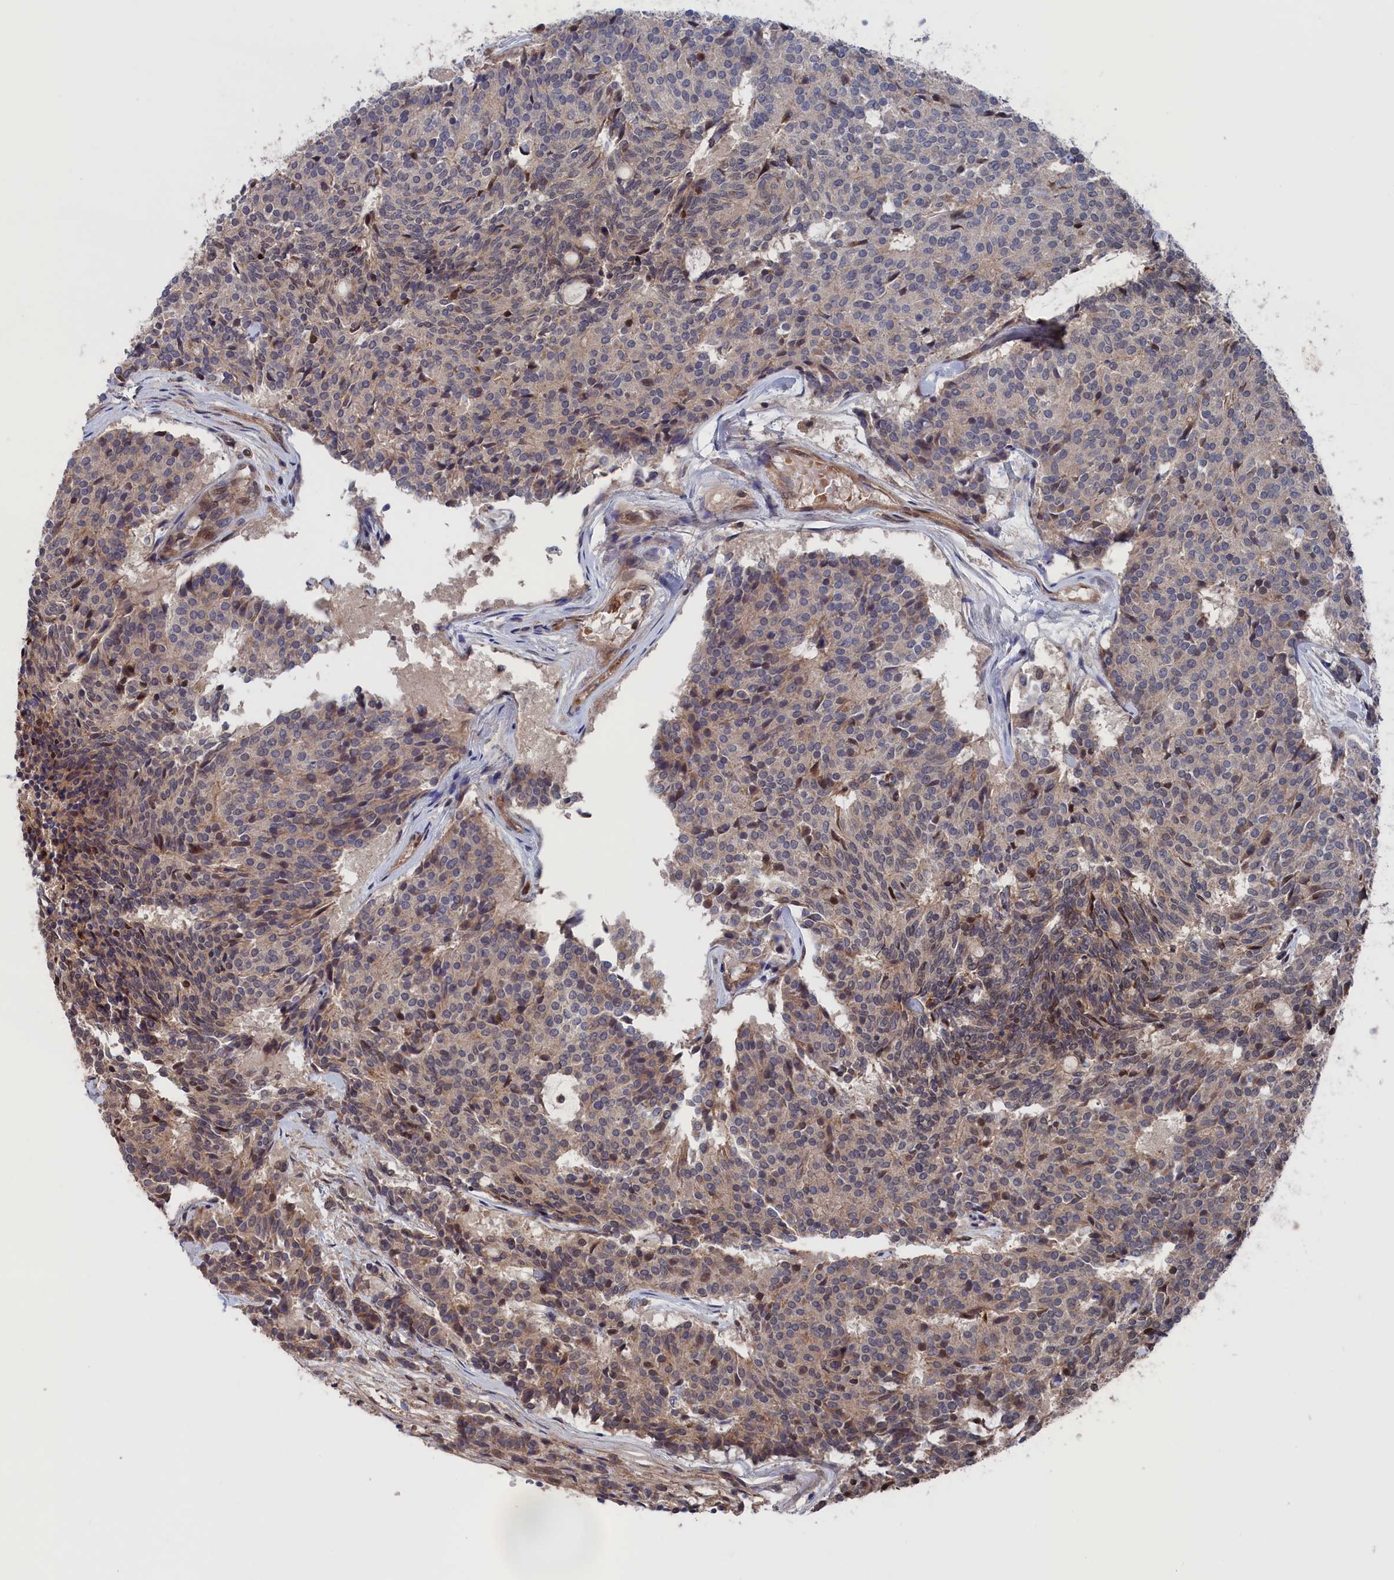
{"staining": {"intensity": "weak", "quantity": "25%-75%", "location": "cytoplasmic/membranous"}, "tissue": "carcinoid", "cell_type": "Tumor cells", "image_type": "cancer", "snomed": [{"axis": "morphology", "description": "Carcinoid, malignant, NOS"}, {"axis": "topography", "description": "Pancreas"}], "caption": "The immunohistochemical stain highlights weak cytoplasmic/membranous expression in tumor cells of carcinoid tissue.", "gene": "PLA2G15", "patient": {"sex": "female", "age": 54}}